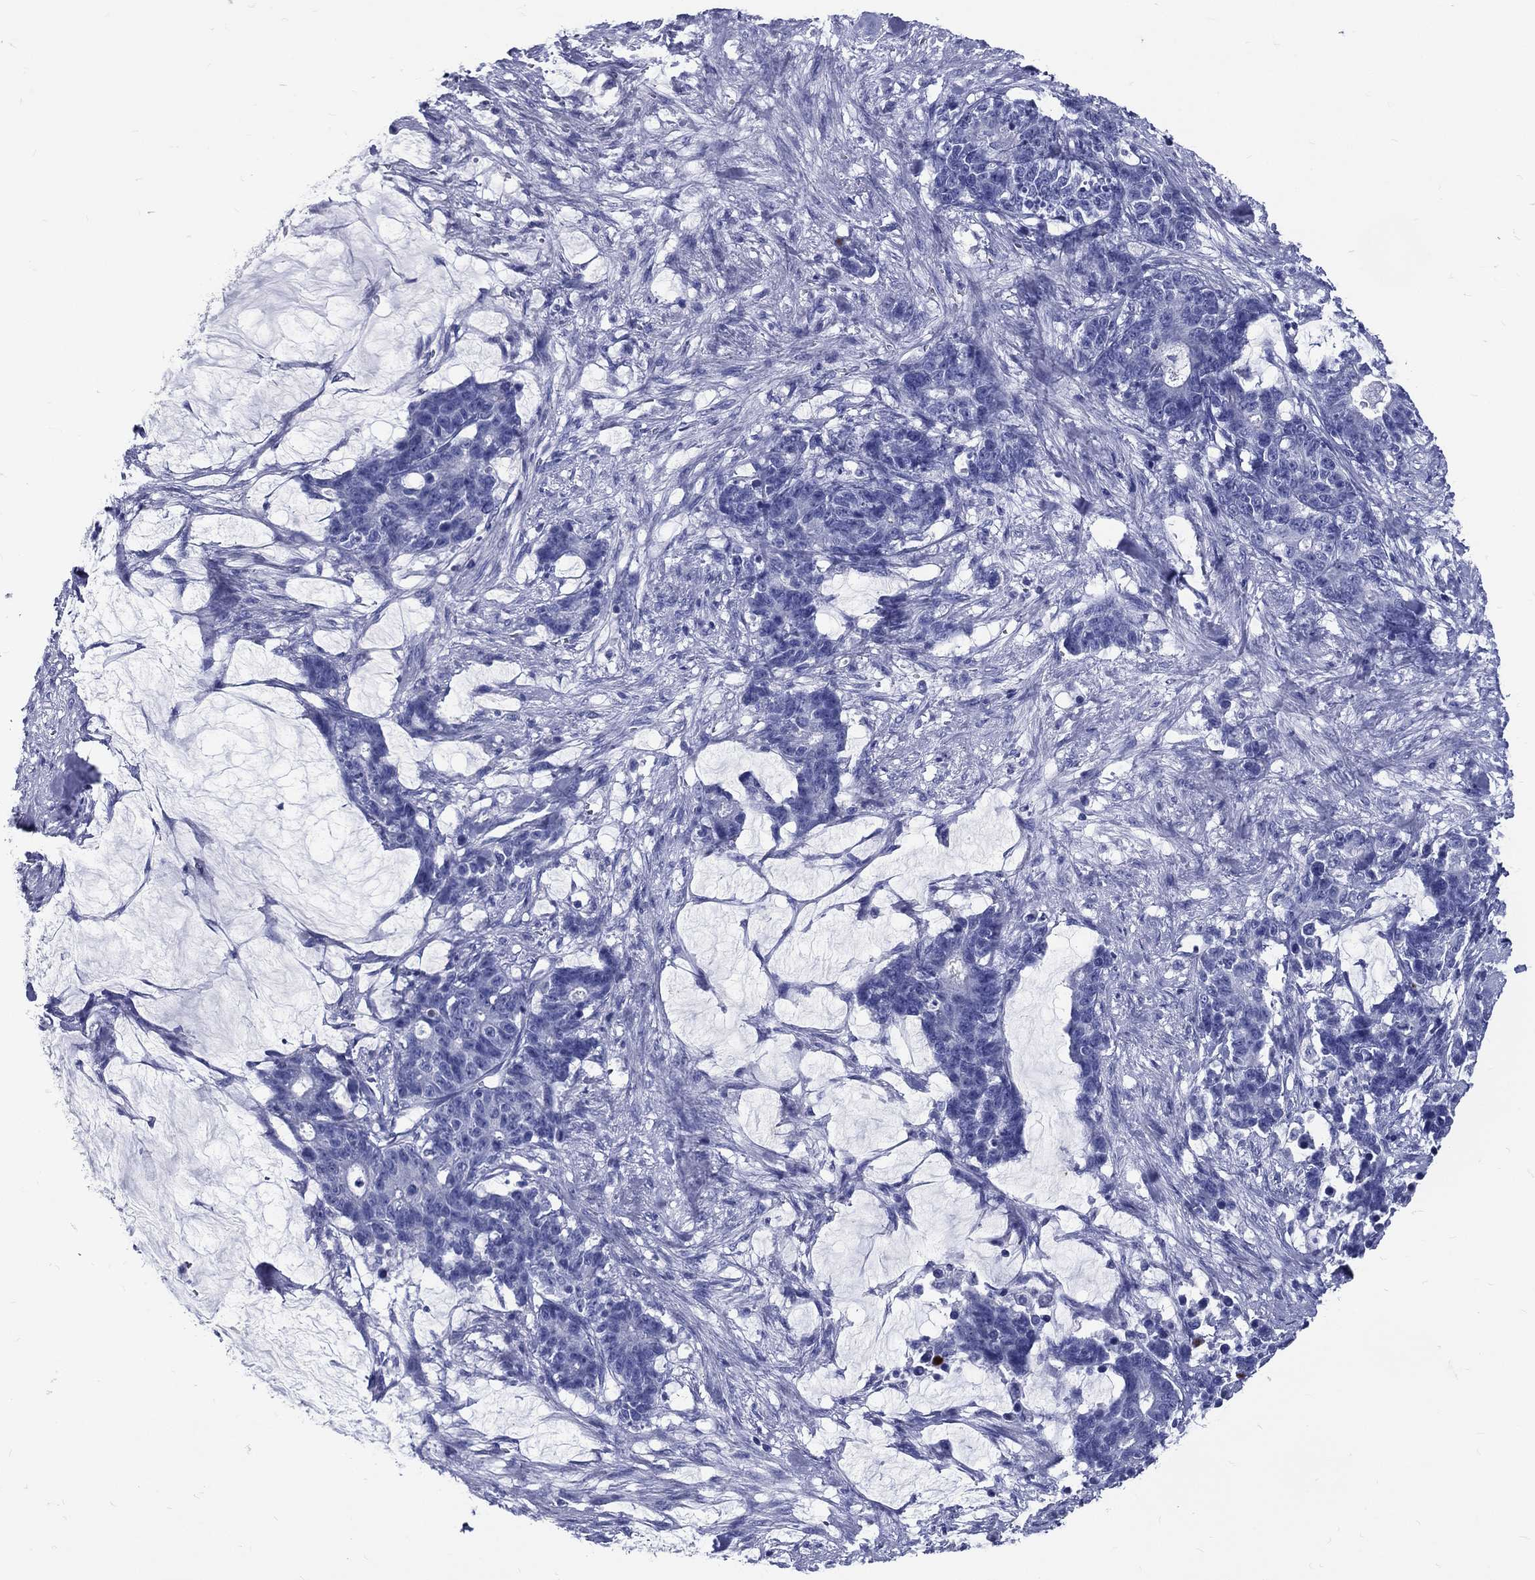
{"staining": {"intensity": "negative", "quantity": "none", "location": "none"}, "tissue": "stomach cancer", "cell_type": "Tumor cells", "image_type": "cancer", "snomed": [{"axis": "morphology", "description": "Normal tissue, NOS"}, {"axis": "morphology", "description": "Adenocarcinoma, NOS"}, {"axis": "topography", "description": "Stomach"}], "caption": "Tumor cells show no significant positivity in stomach adenocarcinoma.", "gene": "ACE2", "patient": {"sex": "female", "age": 64}}